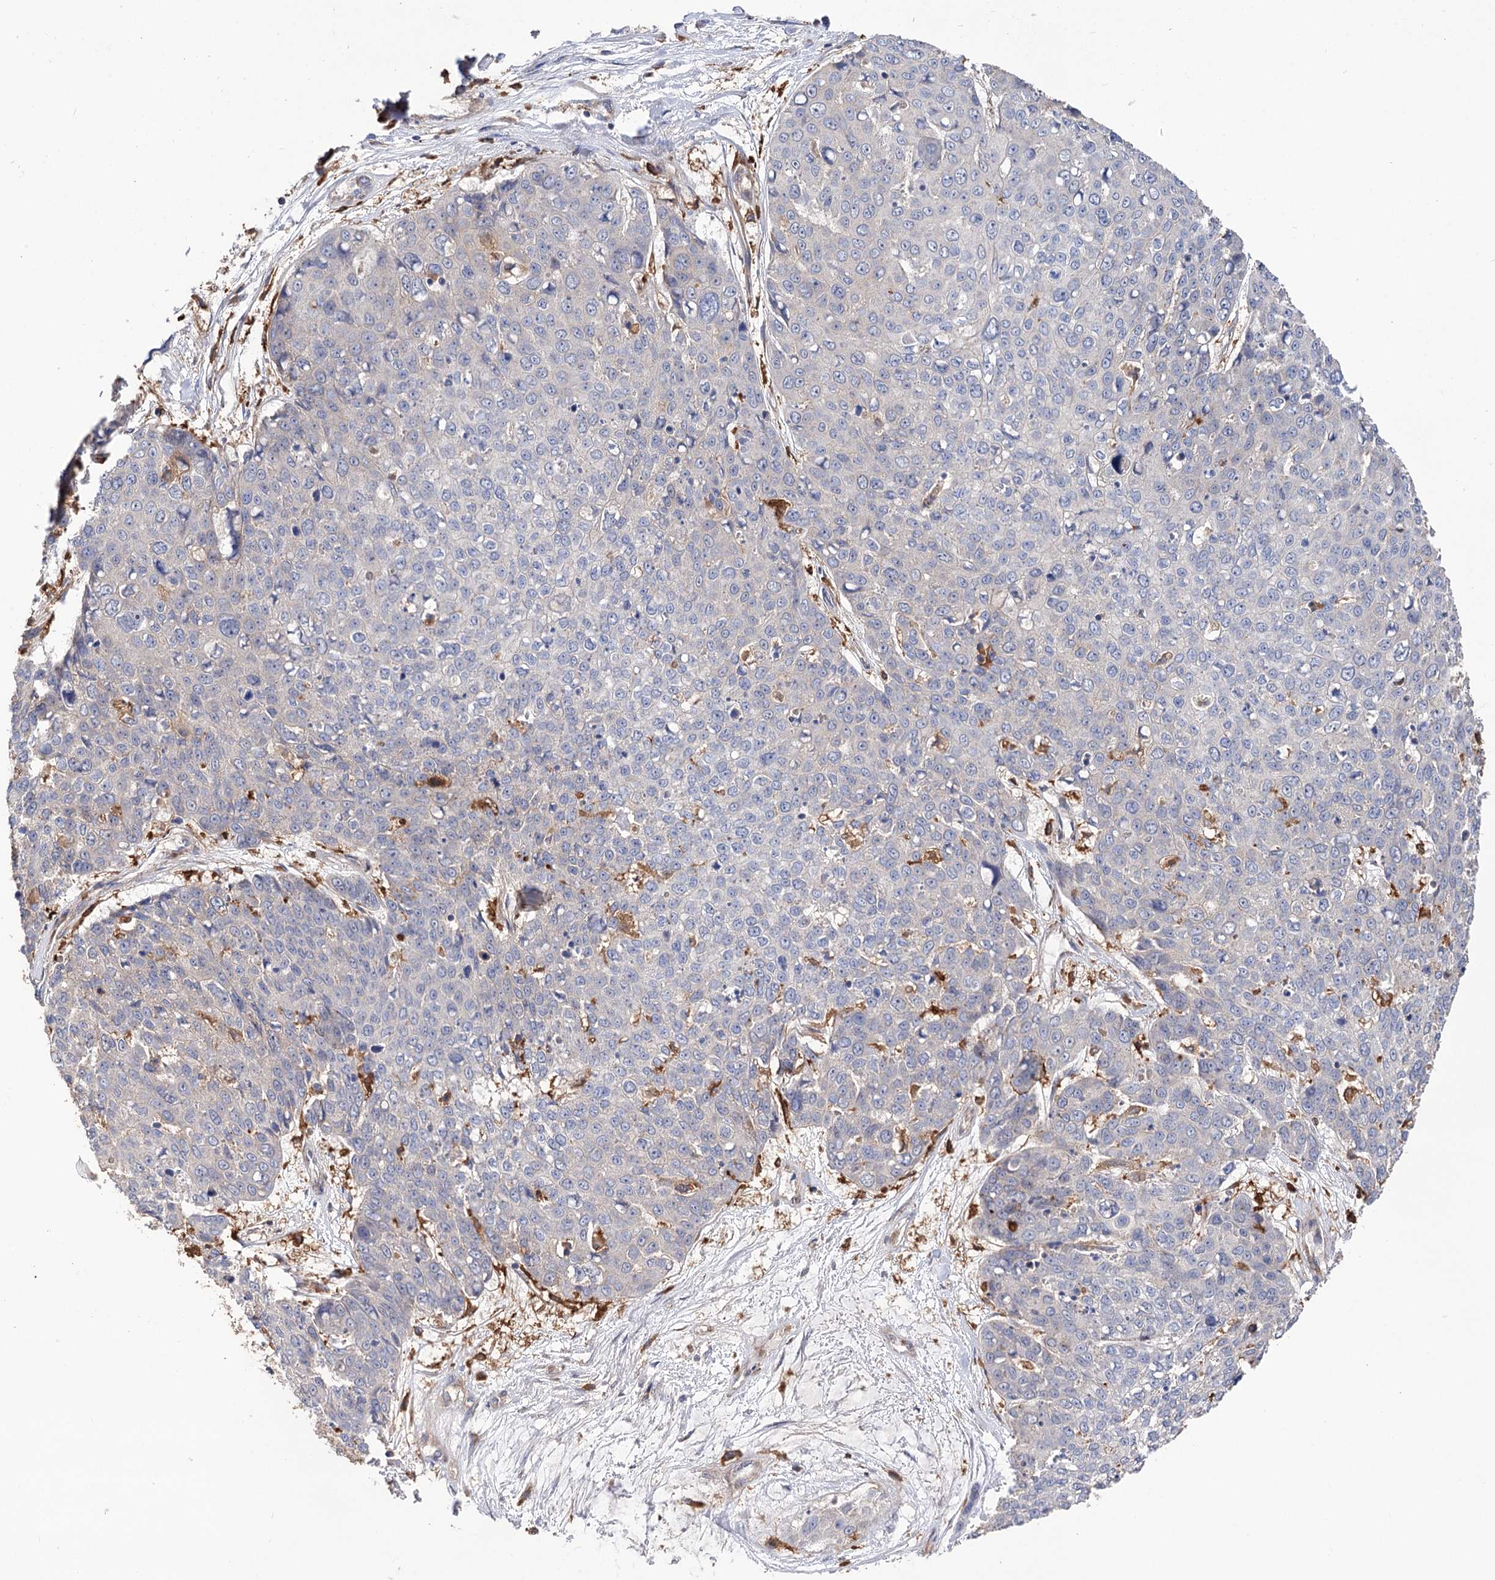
{"staining": {"intensity": "negative", "quantity": "none", "location": "none"}, "tissue": "skin cancer", "cell_type": "Tumor cells", "image_type": "cancer", "snomed": [{"axis": "morphology", "description": "Squamous cell carcinoma, NOS"}, {"axis": "topography", "description": "Skin"}], "caption": "The immunohistochemistry histopathology image has no significant expression in tumor cells of squamous cell carcinoma (skin) tissue.", "gene": "CSAD", "patient": {"sex": "male", "age": 71}}